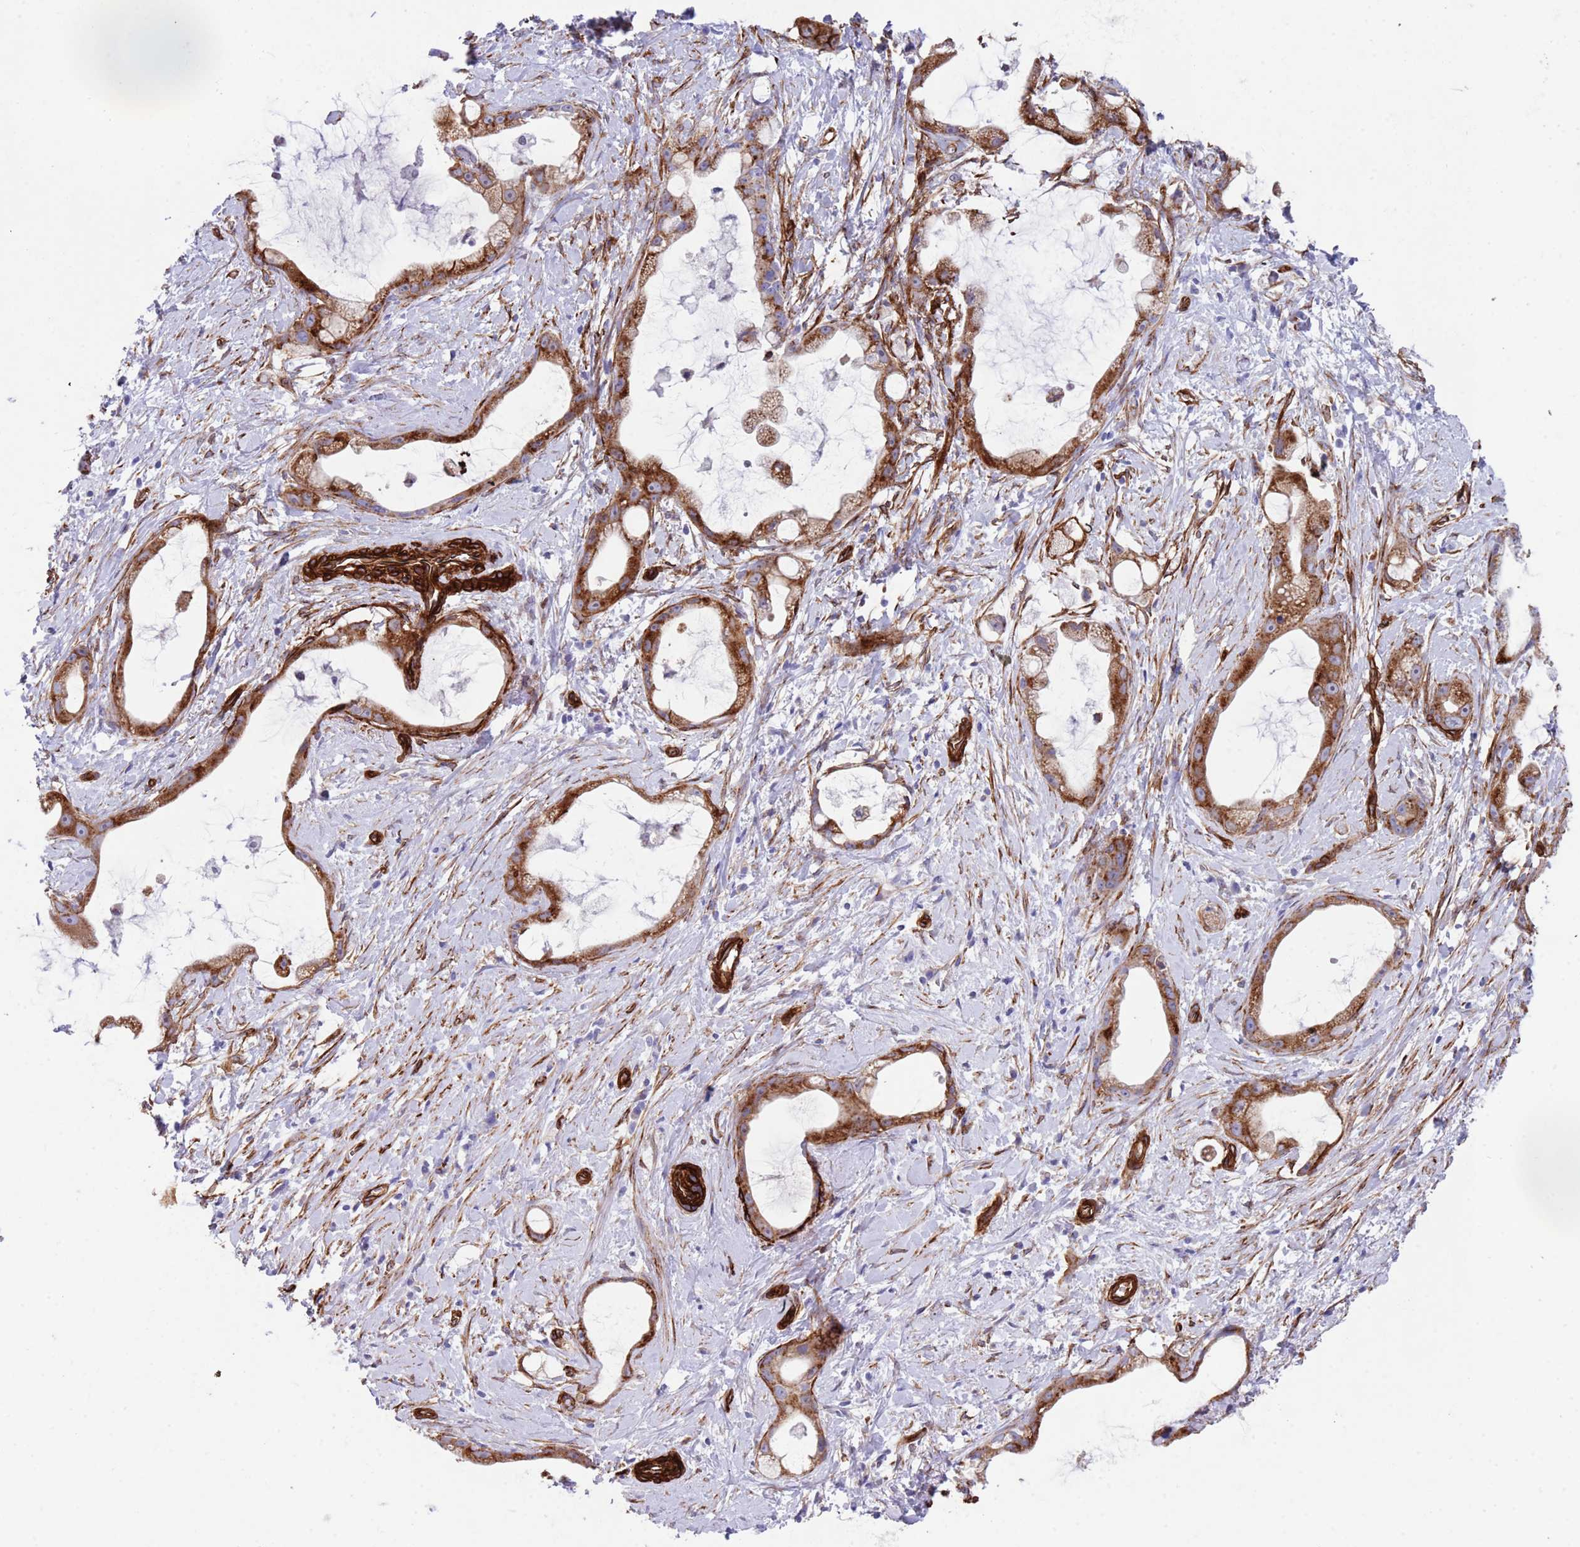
{"staining": {"intensity": "strong", "quantity": ">75%", "location": "cytoplasmic/membranous"}, "tissue": "stomach cancer", "cell_type": "Tumor cells", "image_type": "cancer", "snomed": [{"axis": "morphology", "description": "Adenocarcinoma, NOS"}, {"axis": "topography", "description": "Stomach"}], "caption": "High-power microscopy captured an IHC histopathology image of stomach adenocarcinoma, revealing strong cytoplasmic/membranous expression in about >75% of tumor cells. (DAB IHC, brown staining for protein, blue staining for nuclei).", "gene": "CAV2", "patient": {"sex": "male", "age": 55}}